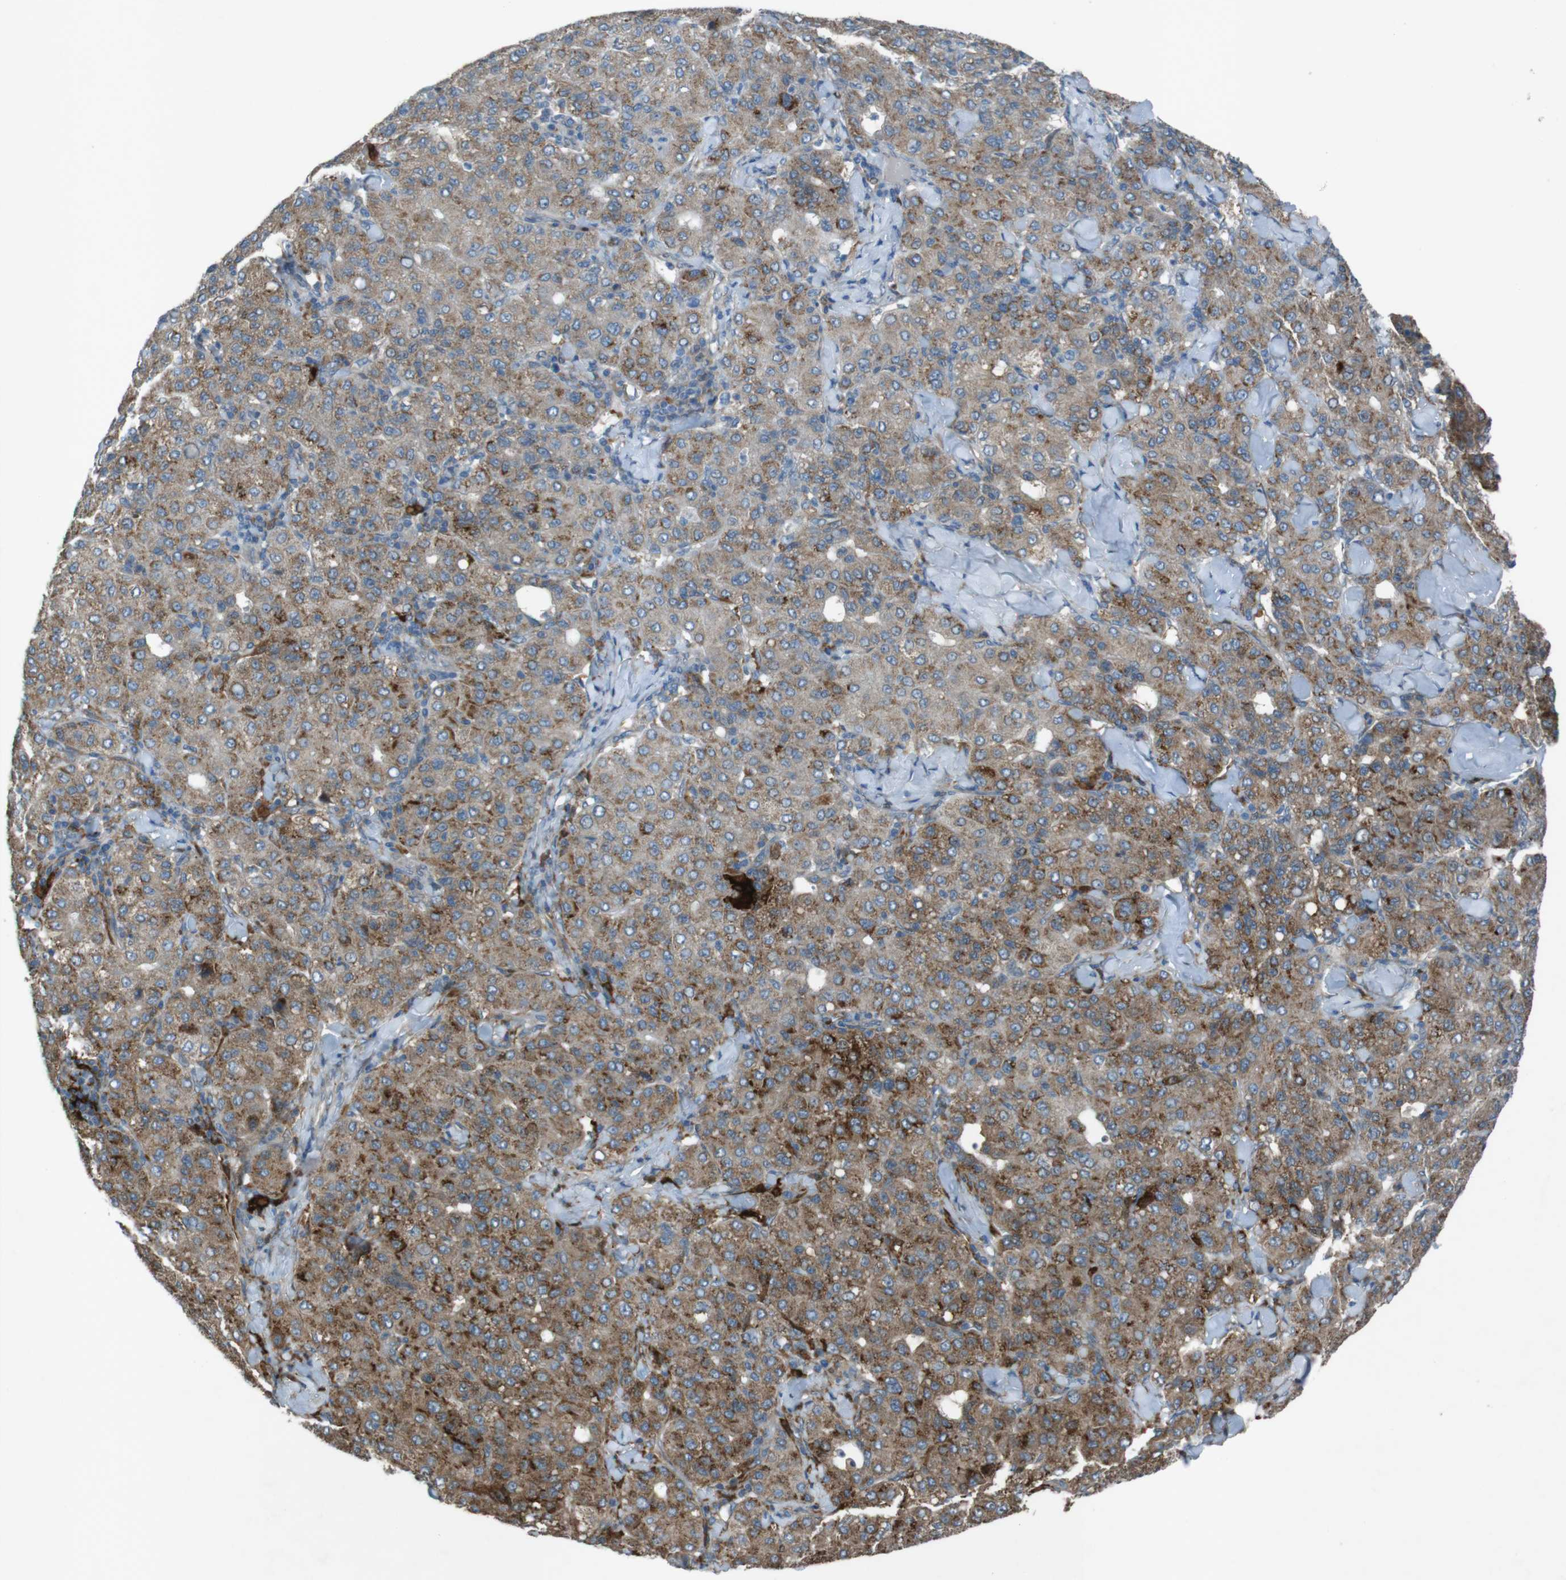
{"staining": {"intensity": "moderate", "quantity": ">75%", "location": "cytoplasmic/membranous"}, "tissue": "liver cancer", "cell_type": "Tumor cells", "image_type": "cancer", "snomed": [{"axis": "morphology", "description": "Carcinoma, Hepatocellular, NOS"}, {"axis": "topography", "description": "Liver"}], "caption": "Brown immunohistochemical staining in human liver cancer (hepatocellular carcinoma) exhibits moderate cytoplasmic/membranous staining in about >75% of tumor cells.", "gene": "TMEM41B", "patient": {"sex": "male", "age": 65}}